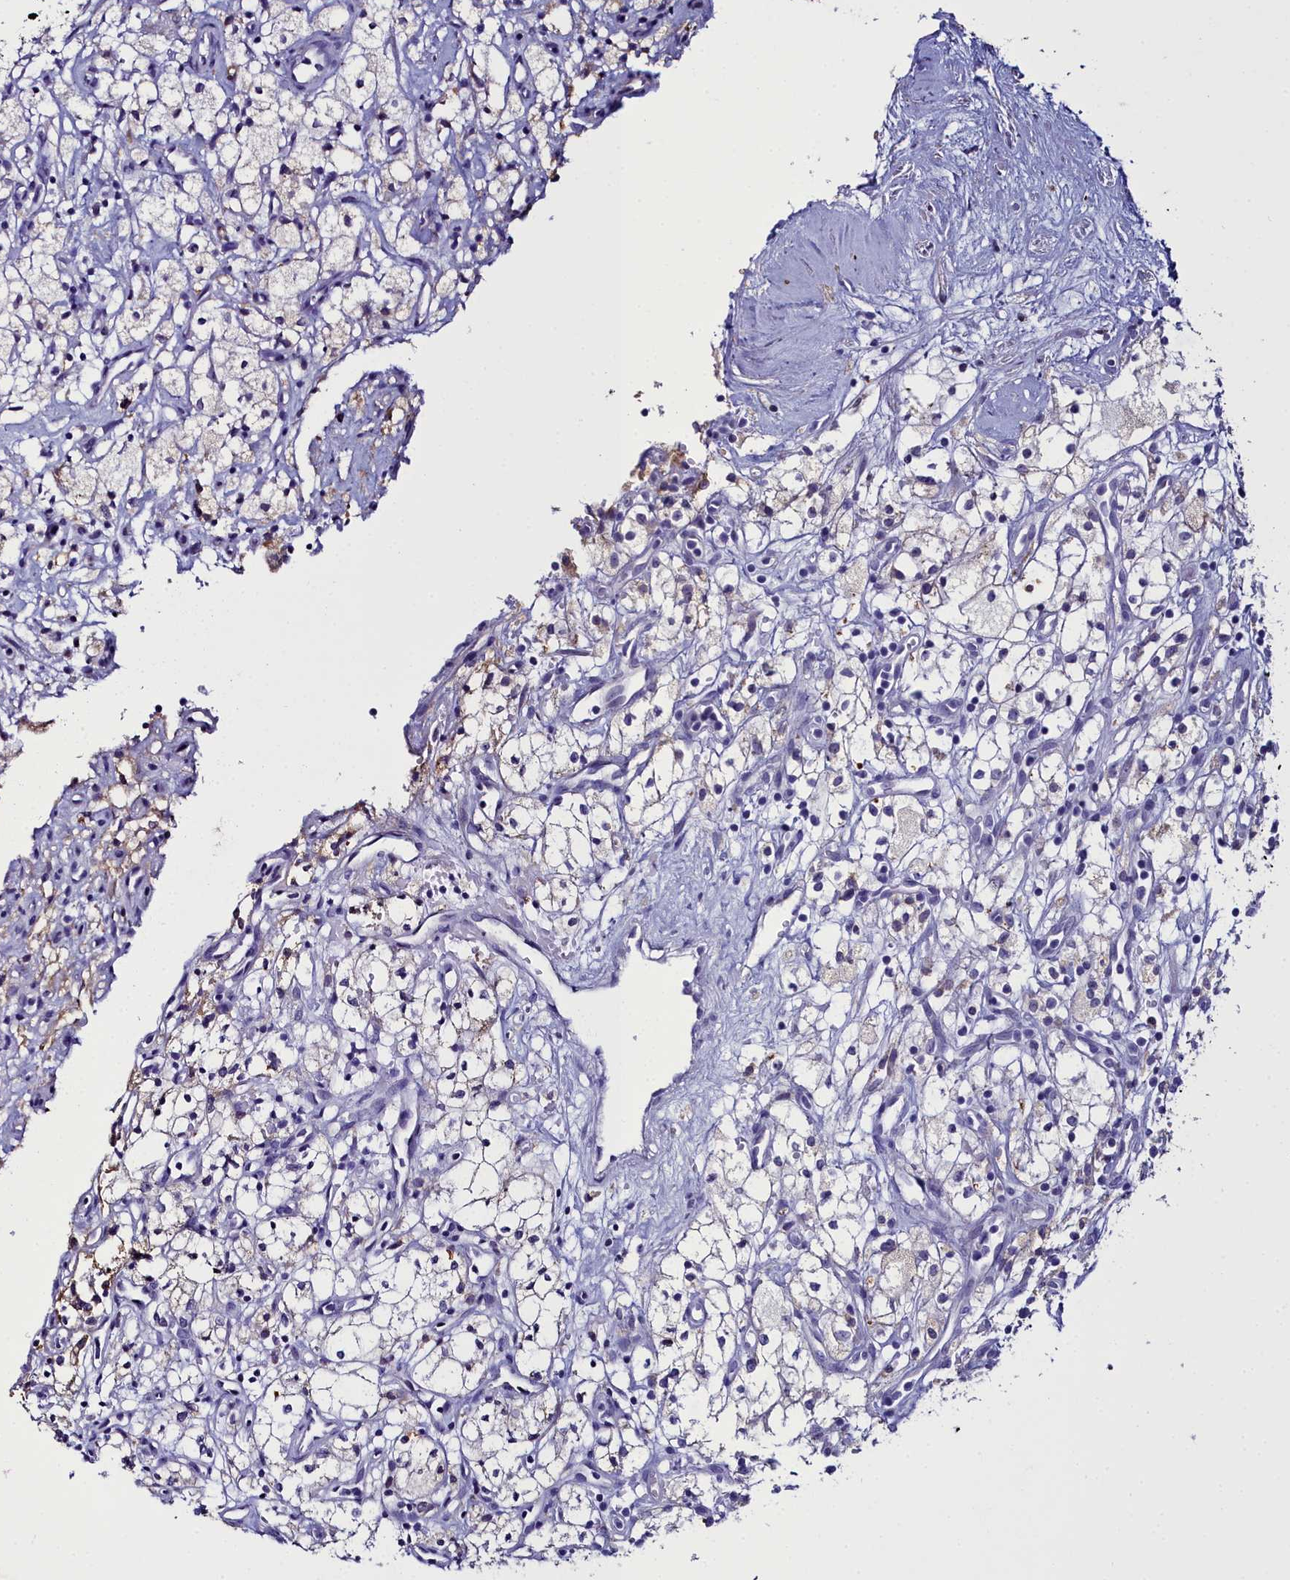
{"staining": {"intensity": "weak", "quantity": "<25%", "location": "cytoplasmic/membranous"}, "tissue": "renal cancer", "cell_type": "Tumor cells", "image_type": "cancer", "snomed": [{"axis": "morphology", "description": "Adenocarcinoma, NOS"}, {"axis": "topography", "description": "Kidney"}], "caption": "Immunohistochemistry of human renal adenocarcinoma displays no expression in tumor cells.", "gene": "ELAPOR2", "patient": {"sex": "male", "age": 59}}